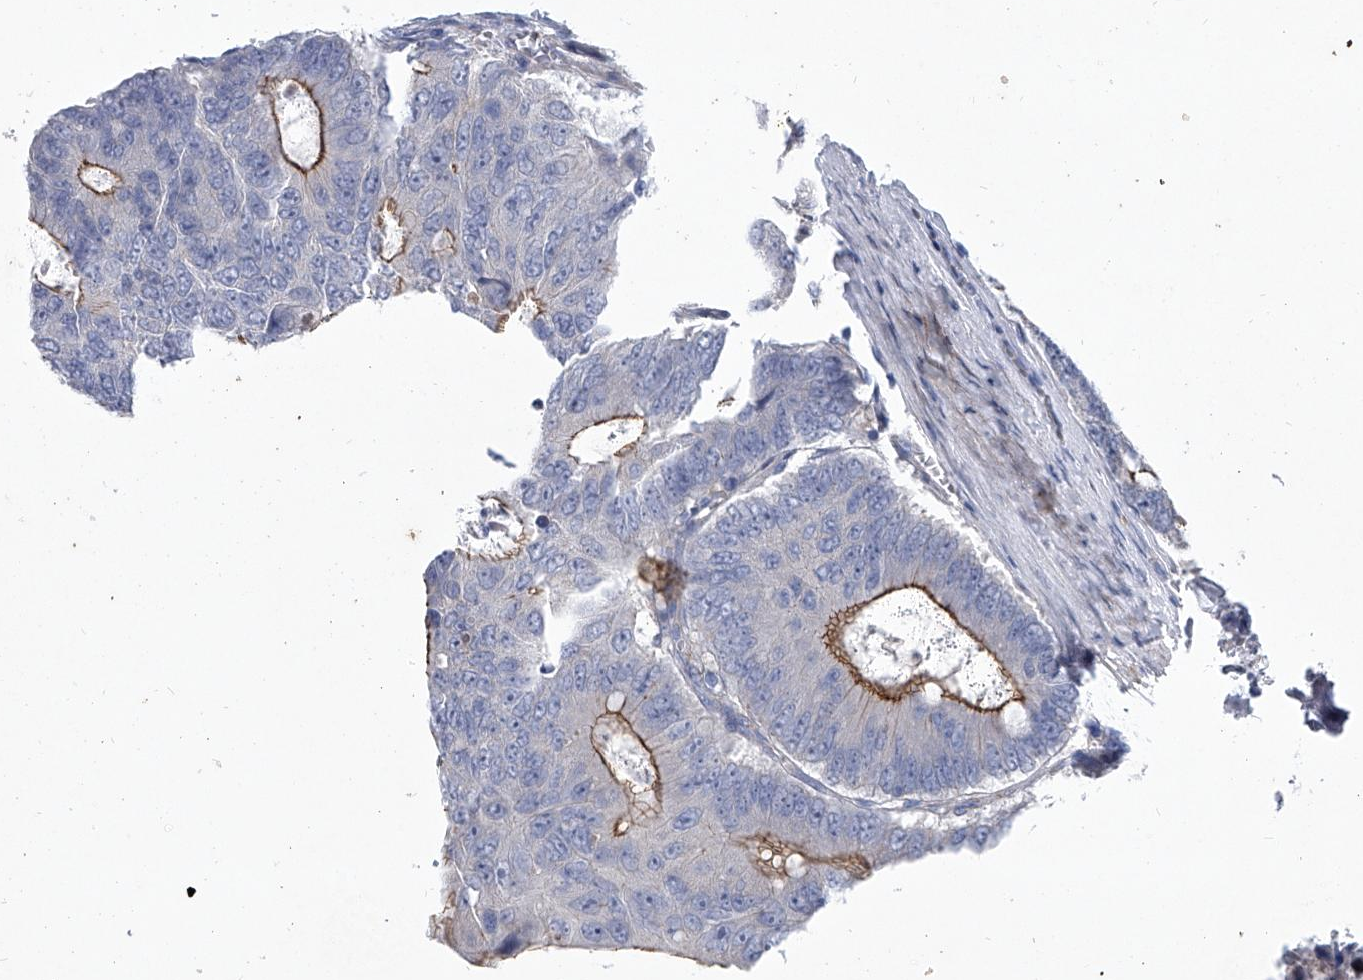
{"staining": {"intensity": "moderate", "quantity": "25%-75%", "location": "cytoplasmic/membranous"}, "tissue": "colorectal cancer", "cell_type": "Tumor cells", "image_type": "cancer", "snomed": [{"axis": "morphology", "description": "Adenocarcinoma, NOS"}, {"axis": "topography", "description": "Colon"}], "caption": "Brown immunohistochemical staining in human adenocarcinoma (colorectal) displays moderate cytoplasmic/membranous staining in about 25%-75% of tumor cells.", "gene": "MINDY4", "patient": {"sex": "male", "age": 87}}